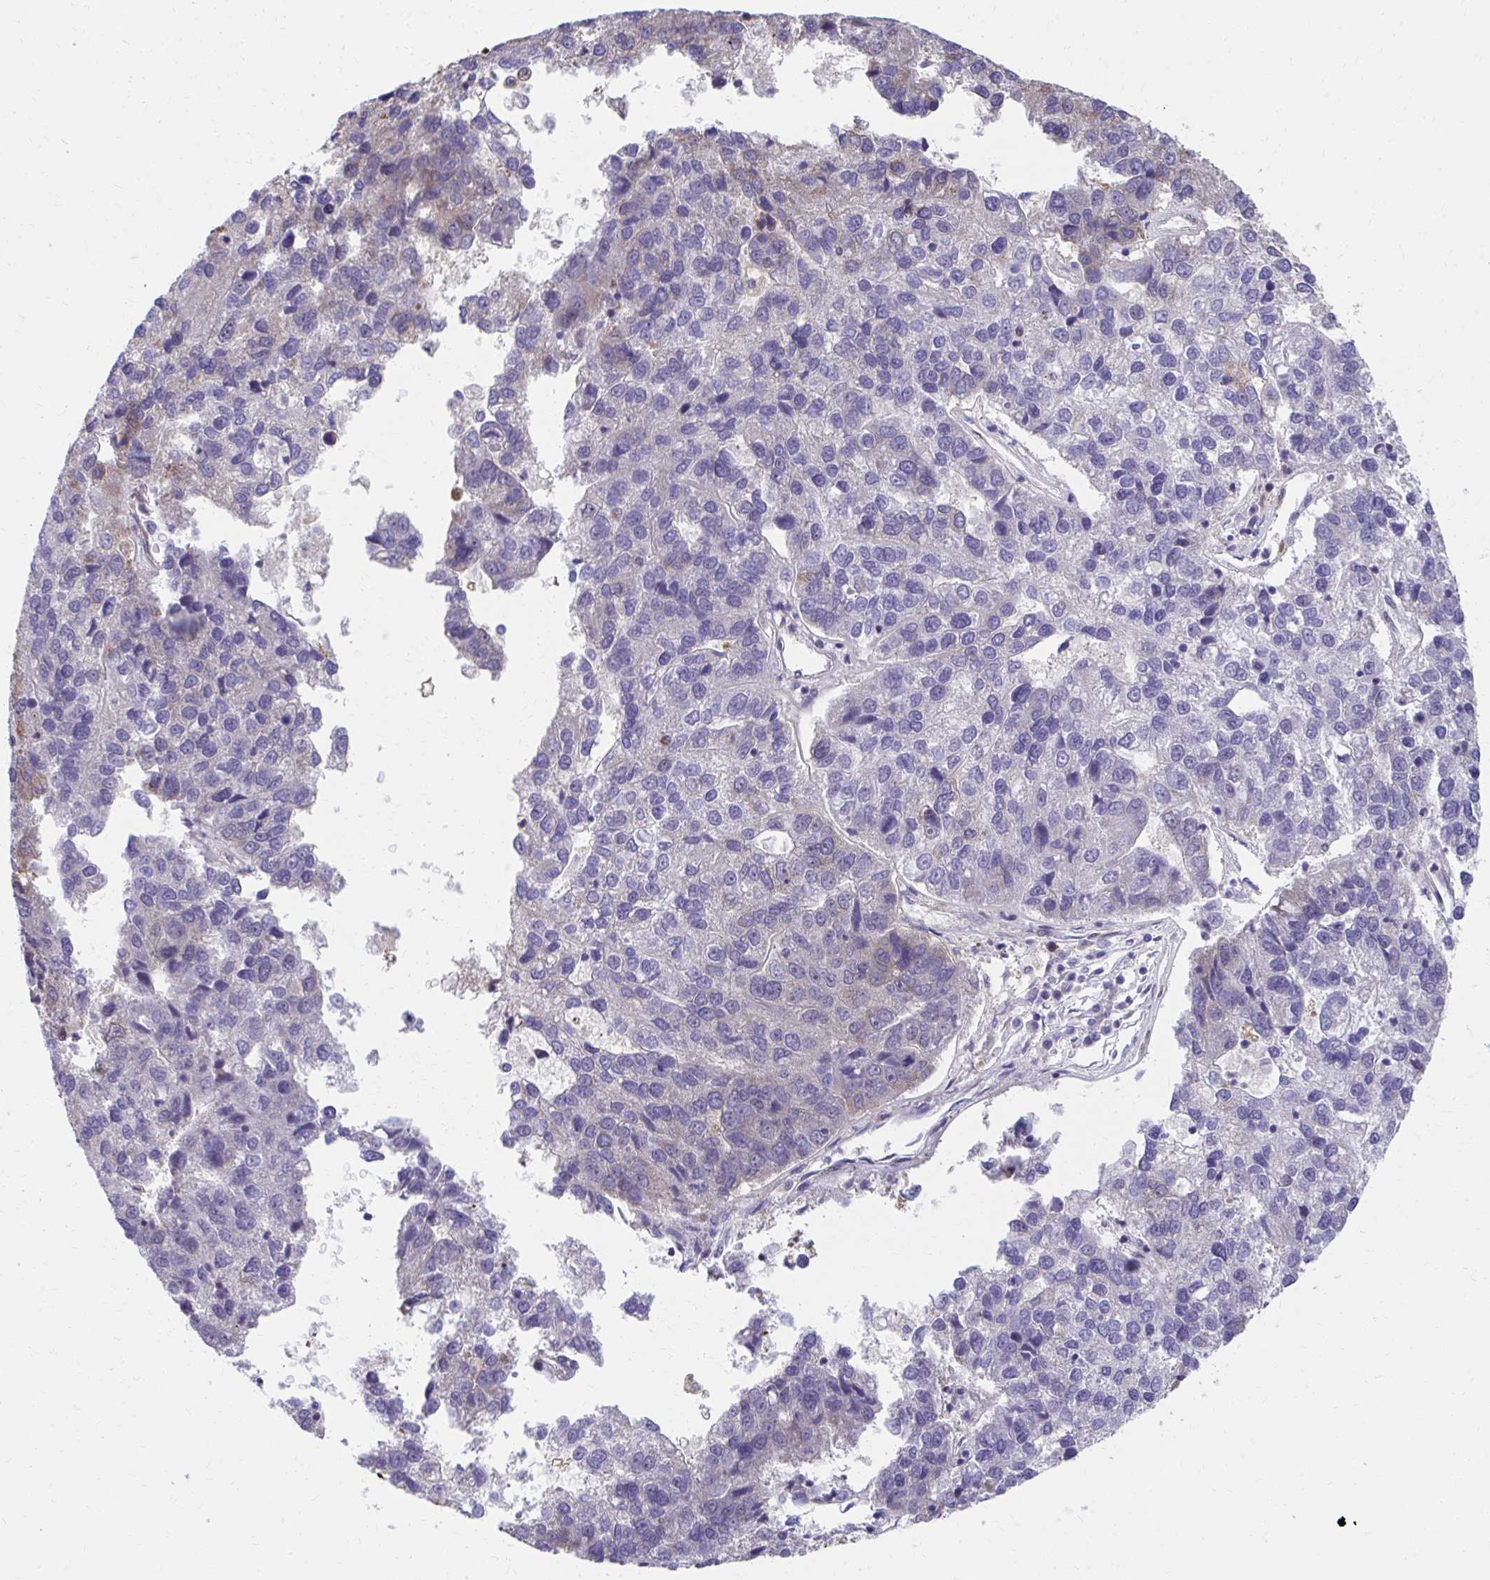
{"staining": {"intensity": "weak", "quantity": "<25%", "location": "cytoplasmic/membranous"}, "tissue": "pancreatic cancer", "cell_type": "Tumor cells", "image_type": "cancer", "snomed": [{"axis": "morphology", "description": "Adenocarcinoma, NOS"}, {"axis": "topography", "description": "Pancreas"}], "caption": "Protein analysis of adenocarcinoma (pancreatic) exhibits no significant expression in tumor cells.", "gene": "ZNF778", "patient": {"sex": "female", "age": 61}}